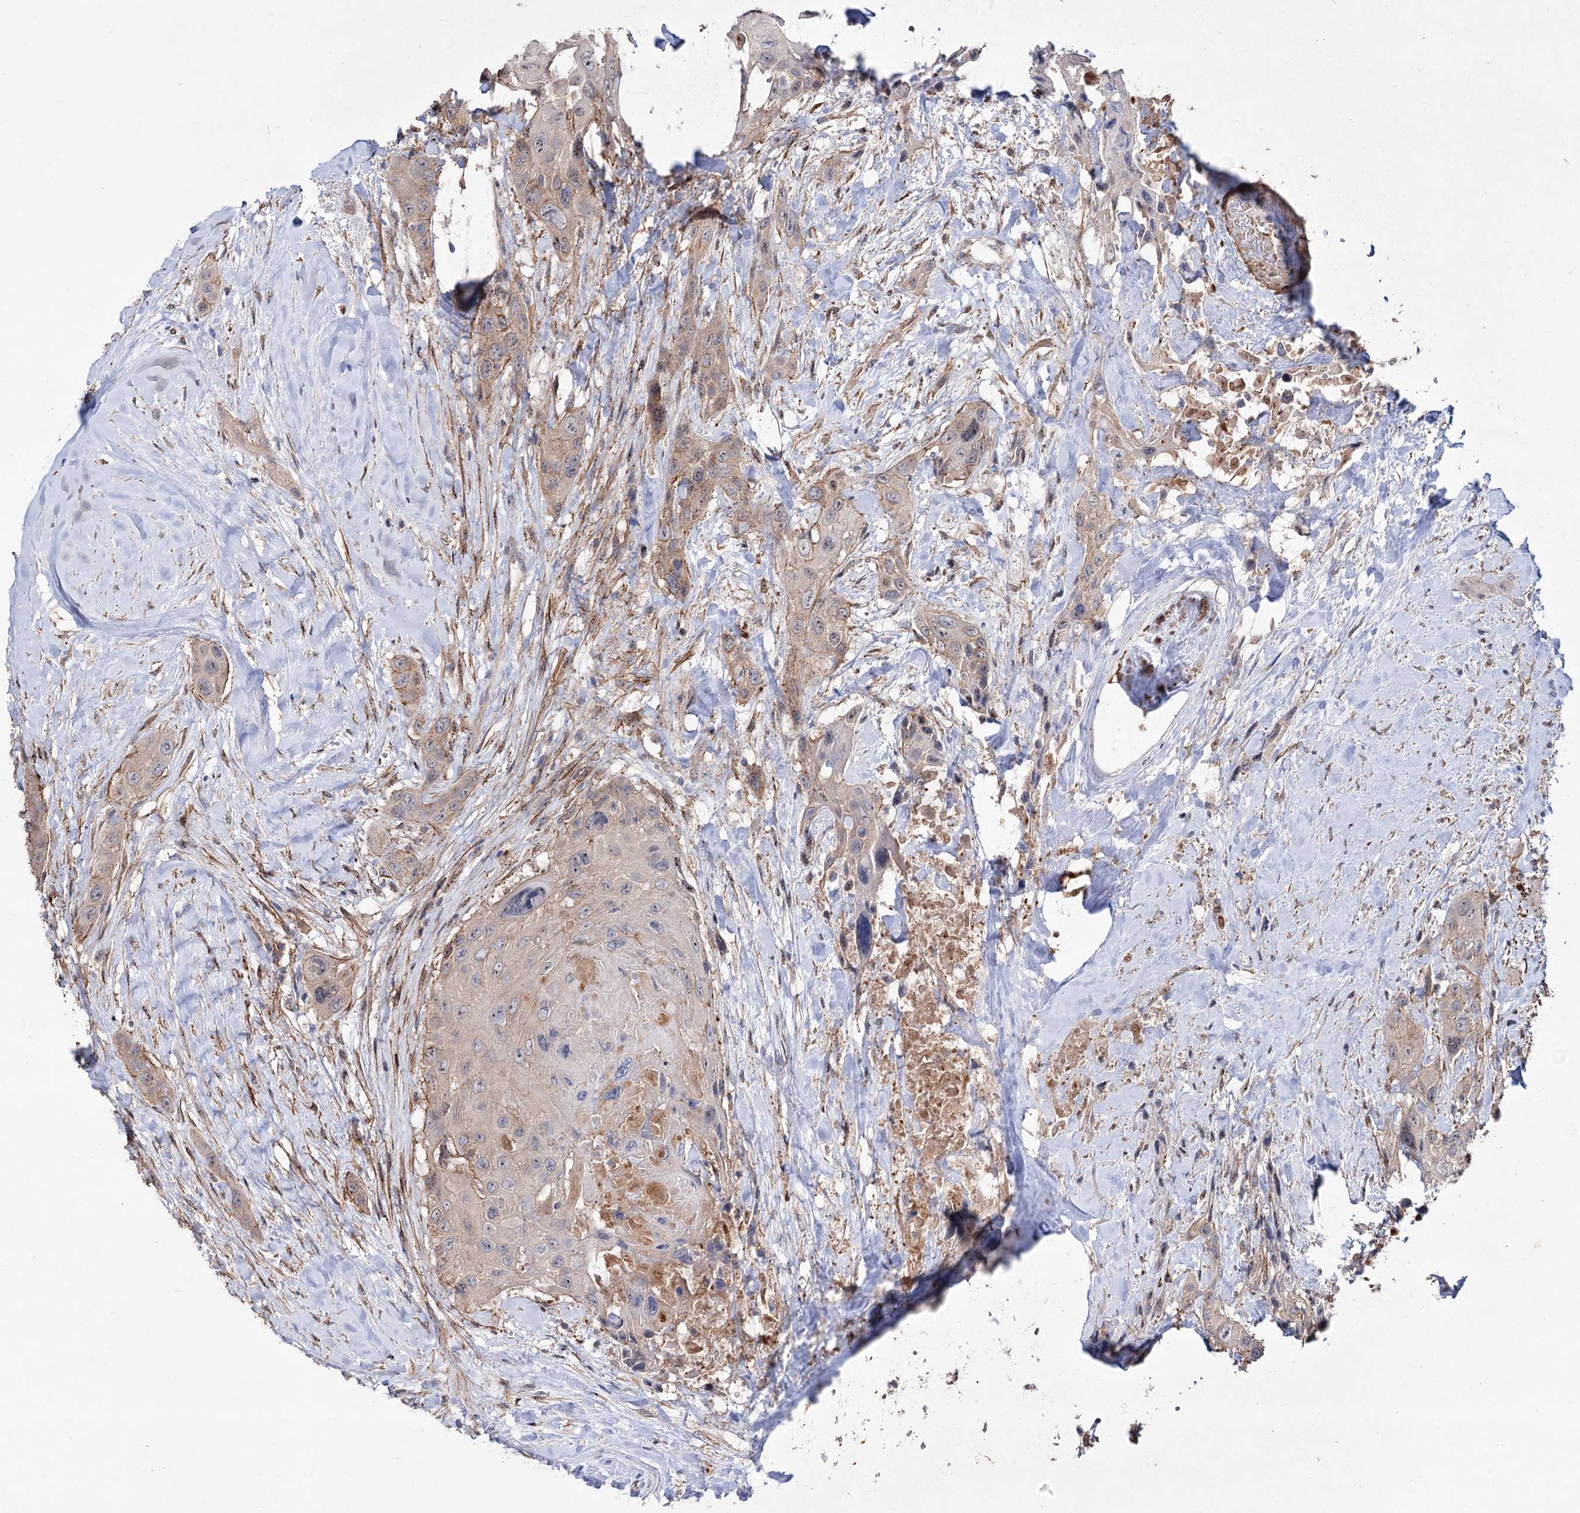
{"staining": {"intensity": "weak", "quantity": ">75%", "location": "cytoplasmic/membranous"}, "tissue": "head and neck cancer", "cell_type": "Tumor cells", "image_type": "cancer", "snomed": [{"axis": "morphology", "description": "Squamous cell carcinoma, NOS"}, {"axis": "topography", "description": "Head-Neck"}], "caption": "Human head and neck cancer stained with a brown dye demonstrates weak cytoplasmic/membranous positive expression in about >75% of tumor cells.", "gene": "SEC24A", "patient": {"sex": "male", "age": 81}}